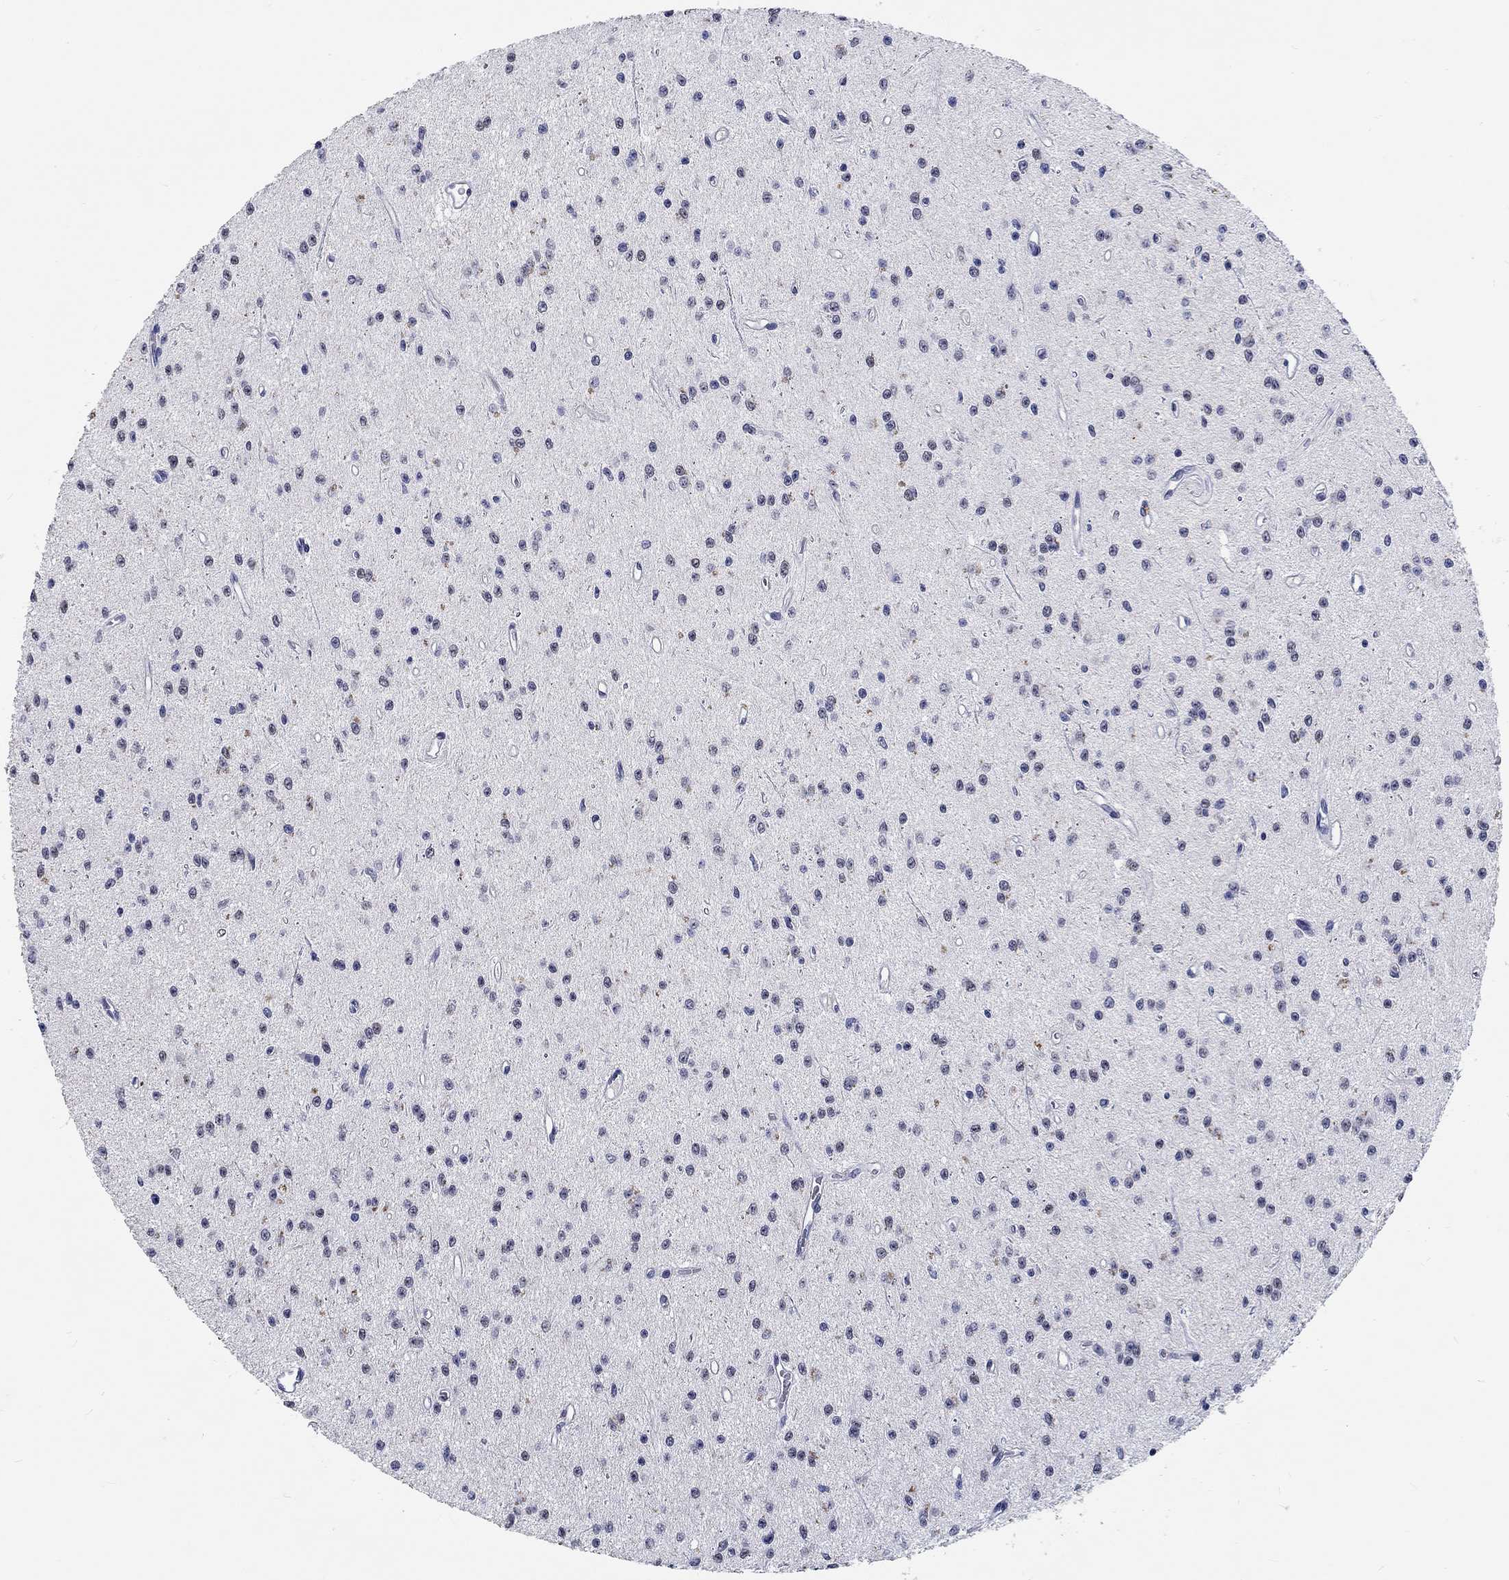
{"staining": {"intensity": "negative", "quantity": "none", "location": "none"}, "tissue": "glioma", "cell_type": "Tumor cells", "image_type": "cancer", "snomed": [{"axis": "morphology", "description": "Glioma, malignant, Low grade"}, {"axis": "topography", "description": "Brain"}], "caption": "Tumor cells show no significant staining in malignant low-grade glioma.", "gene": "GRIN1", "patient": {"sex": "female", "age": 45}}